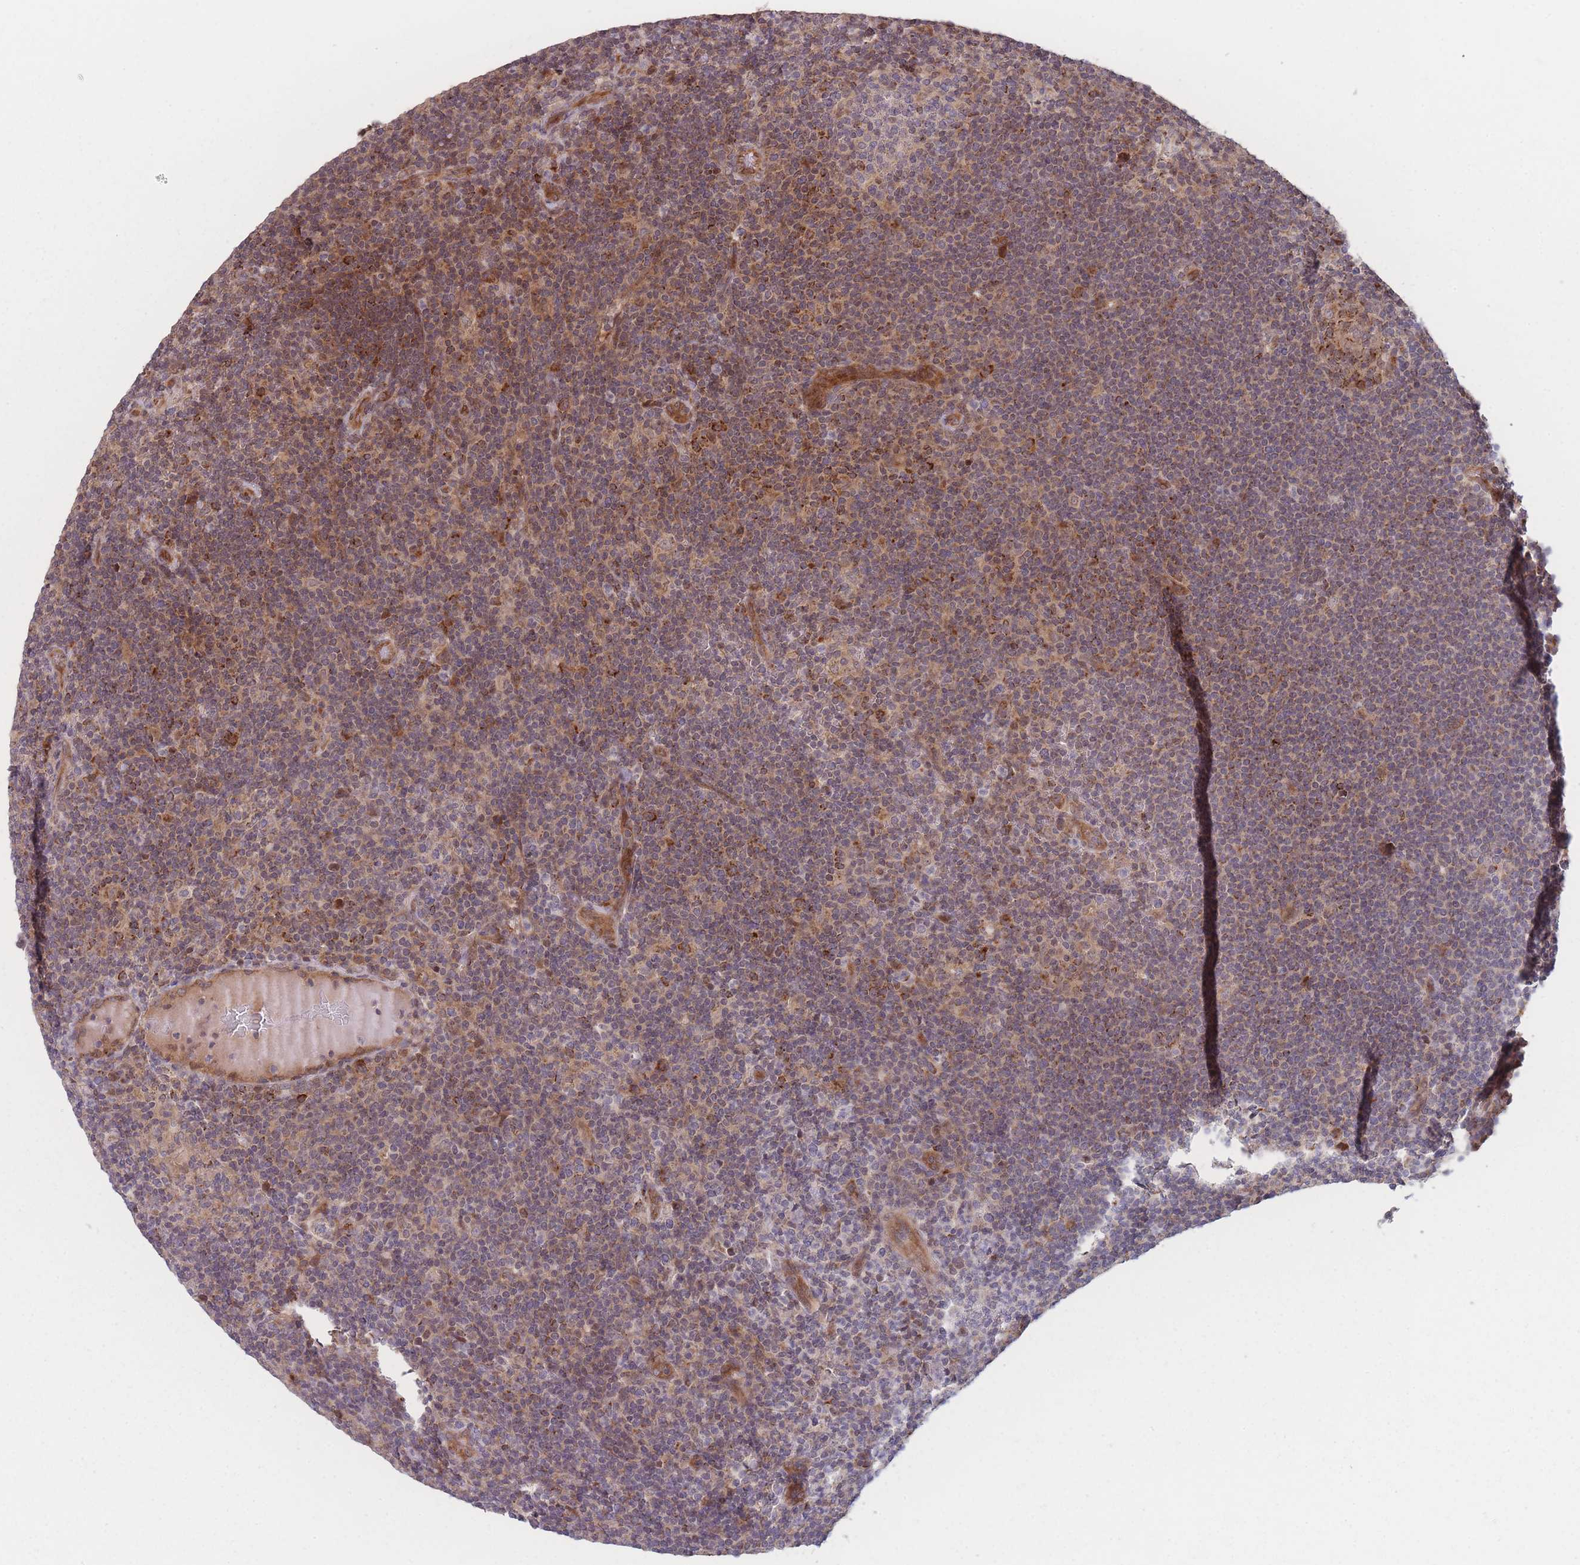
{"staining": {"intensity": "moderate", "quantity": ">75%", "location": "cytoplasmic/membranous"}, "tissue": "lymphoma", "cell_type": "Tumor cells", "image_type": "cancer", "snomed": [{"axis": "morphology", "description": "Hodgkin's disease, NOS"}, {"axis": "topography", "description": "Lymph node"}], "caption": "About >75% of tumor cells in Hodgkin's disease show moderate cytoplasmic/membranous protein staining as visualized by brown immunohistochemical staining.", "gene": "RPS18", "patient": {"sex": "female", "age": 57}}